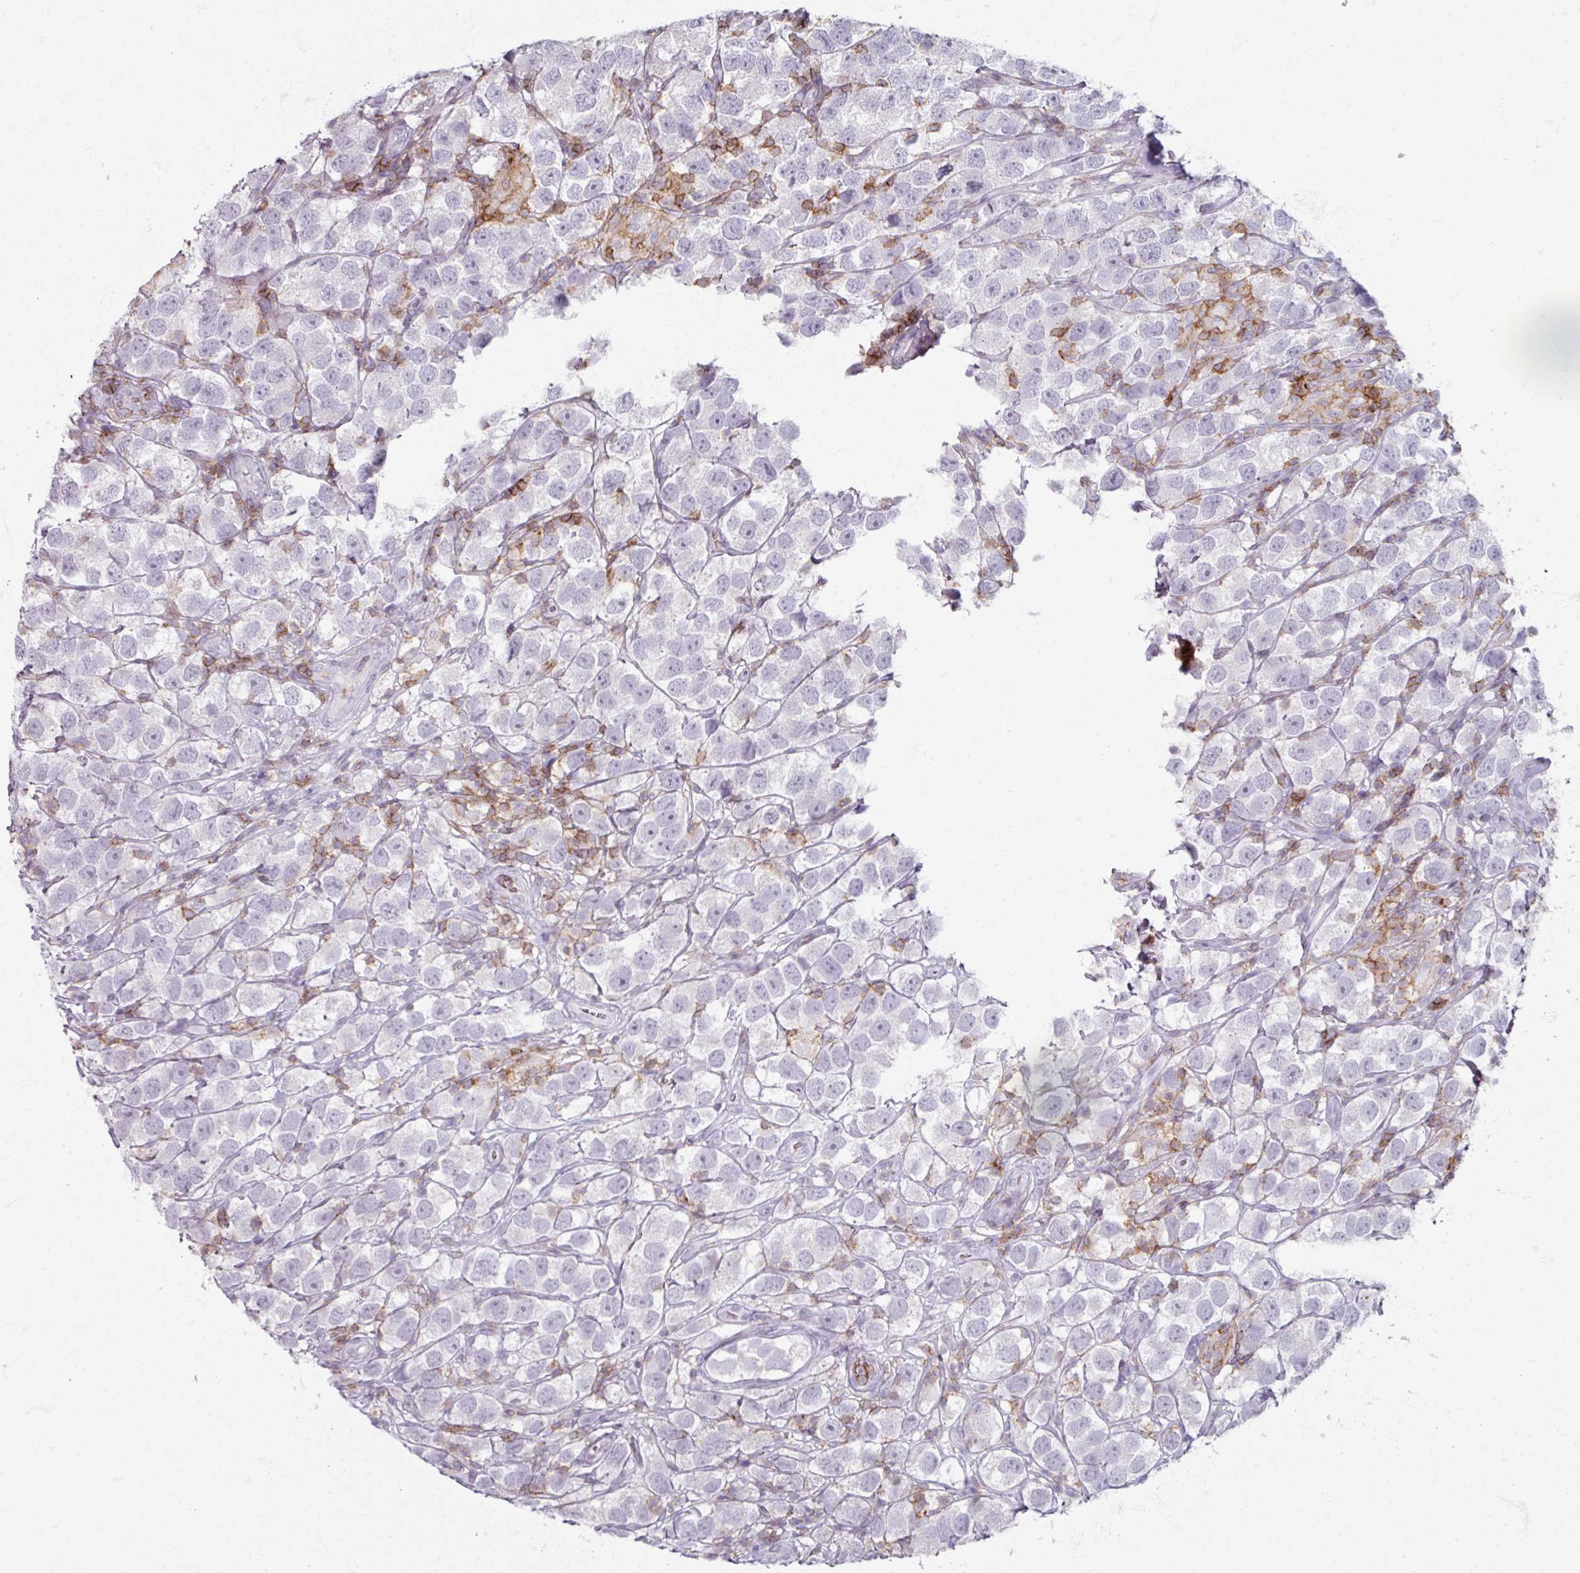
{"staining": {"intensity": "negative", "quantity": "none", "location": "none"}, "tissue": "testis cancer", "cell_type": "Tumor cells", "image_type": "cancer", "snomed": [{"axis": "morphology", "description": "Seminoma, NOS"}, {"axis": "topography", "description": "Testis"}], "caption": "A high-resolution histopathology image shows immunohistochemistry staining of testis cancer, which shows no significant expression in tumor cells.", "gene": "PTPRC", "patient": {"sex": "male", "age": 26}}